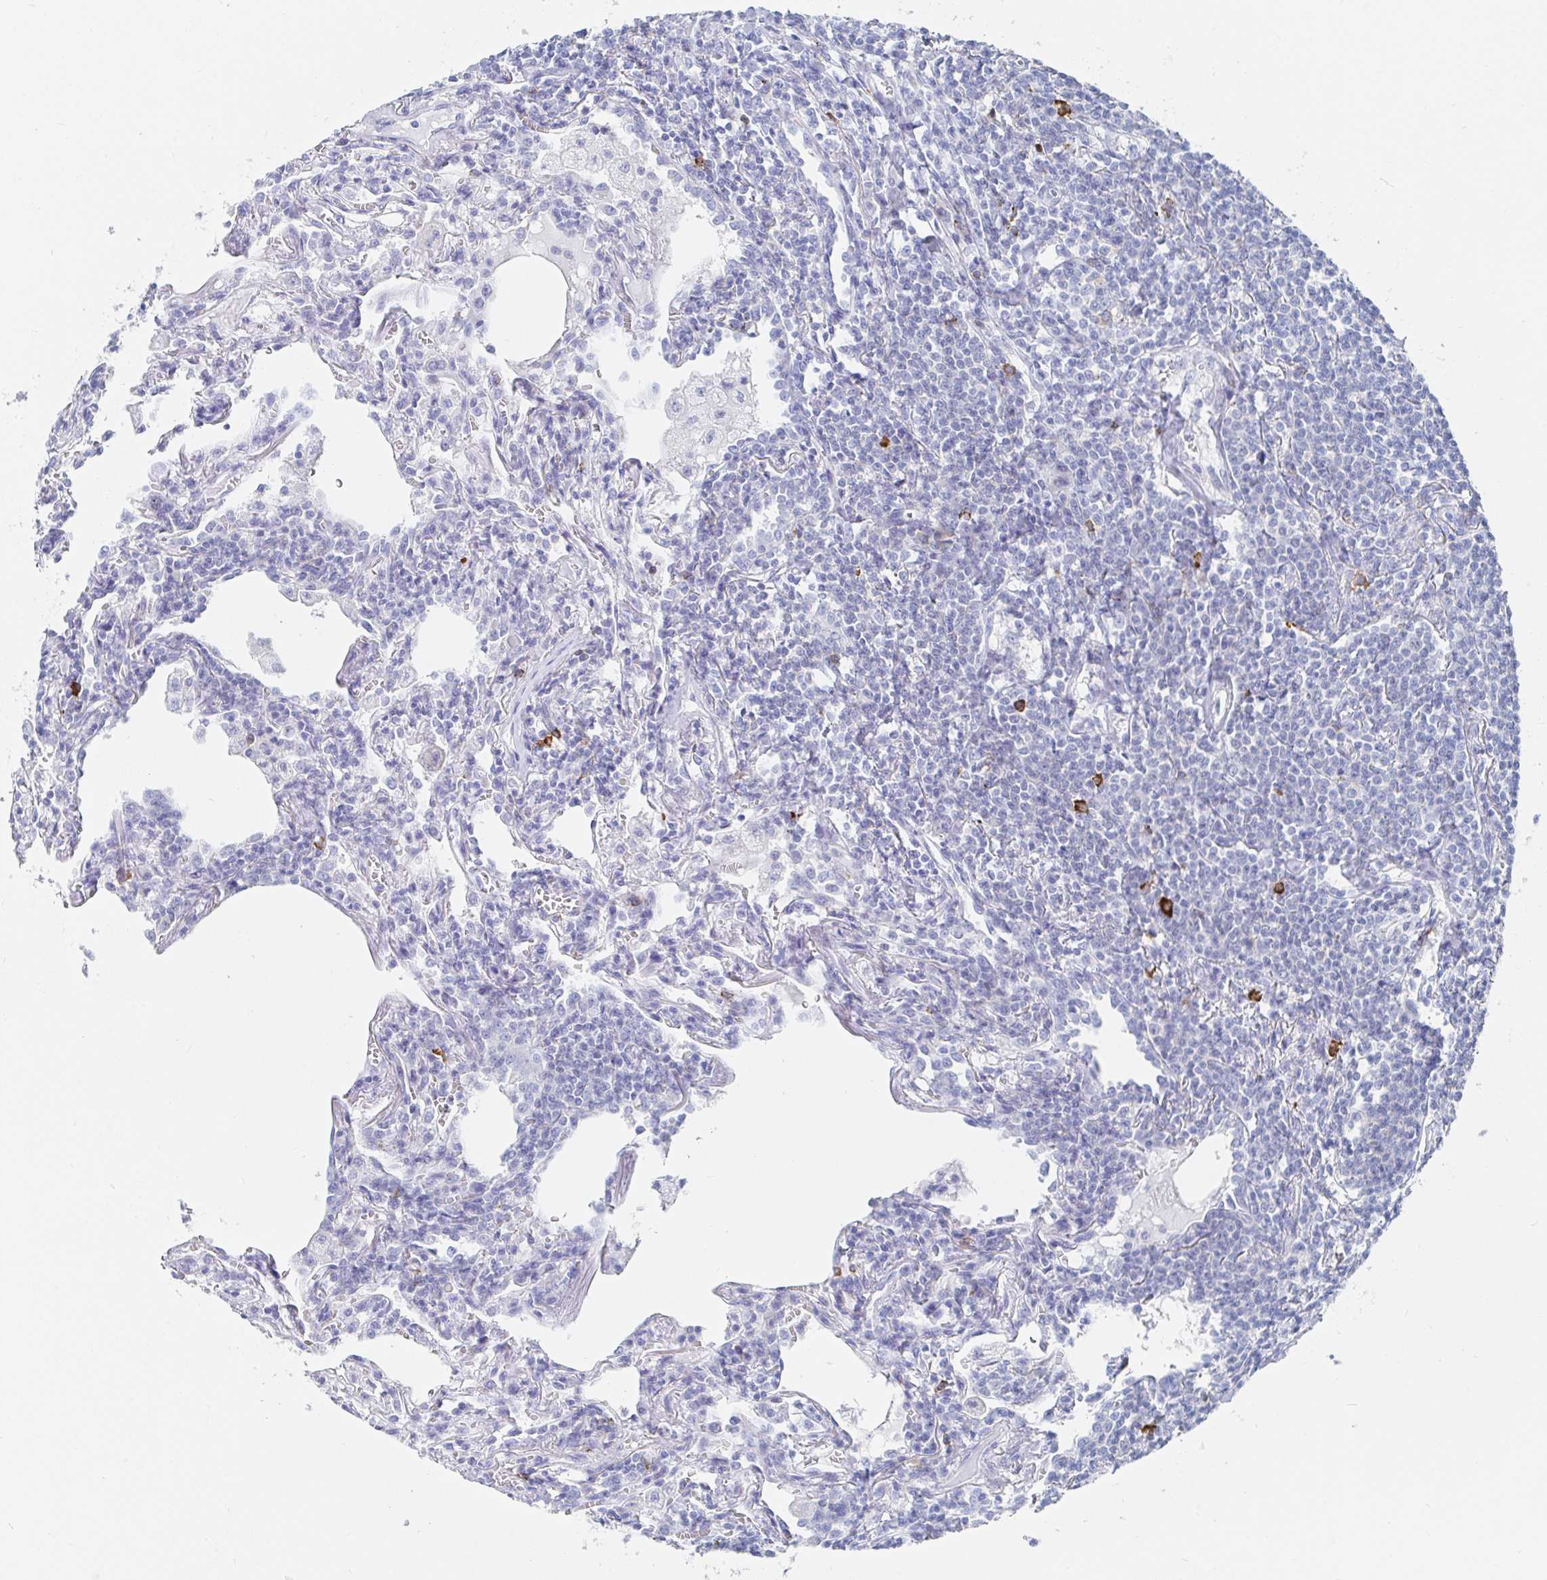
{"staining": {"intensity": "negative", "quantity": "none", "location": "none"}, "tissue": "lymphoma", "cell_type": "Tumor cells", "image_type": "cancer", "snomed": [{"axis": "morphology", "description": "Malignant lymphoma, non-Hodgkin's type, Low grade"}, {"axis": "topography", "description": "Lung"}], "caption": "This micrograph is of low-grade malignant lymphoma, non-Hodgkin's type stained with immunohistochemistry (IHC) to label a protein in brown with the nuclei are counter-stained blue. There is no positivity in tumor cells. (DAB immunohistochemistry with hematoxylin counter stain).", "gene": "PACSIN1", "patient": {"sex": "female", "age": 71}}